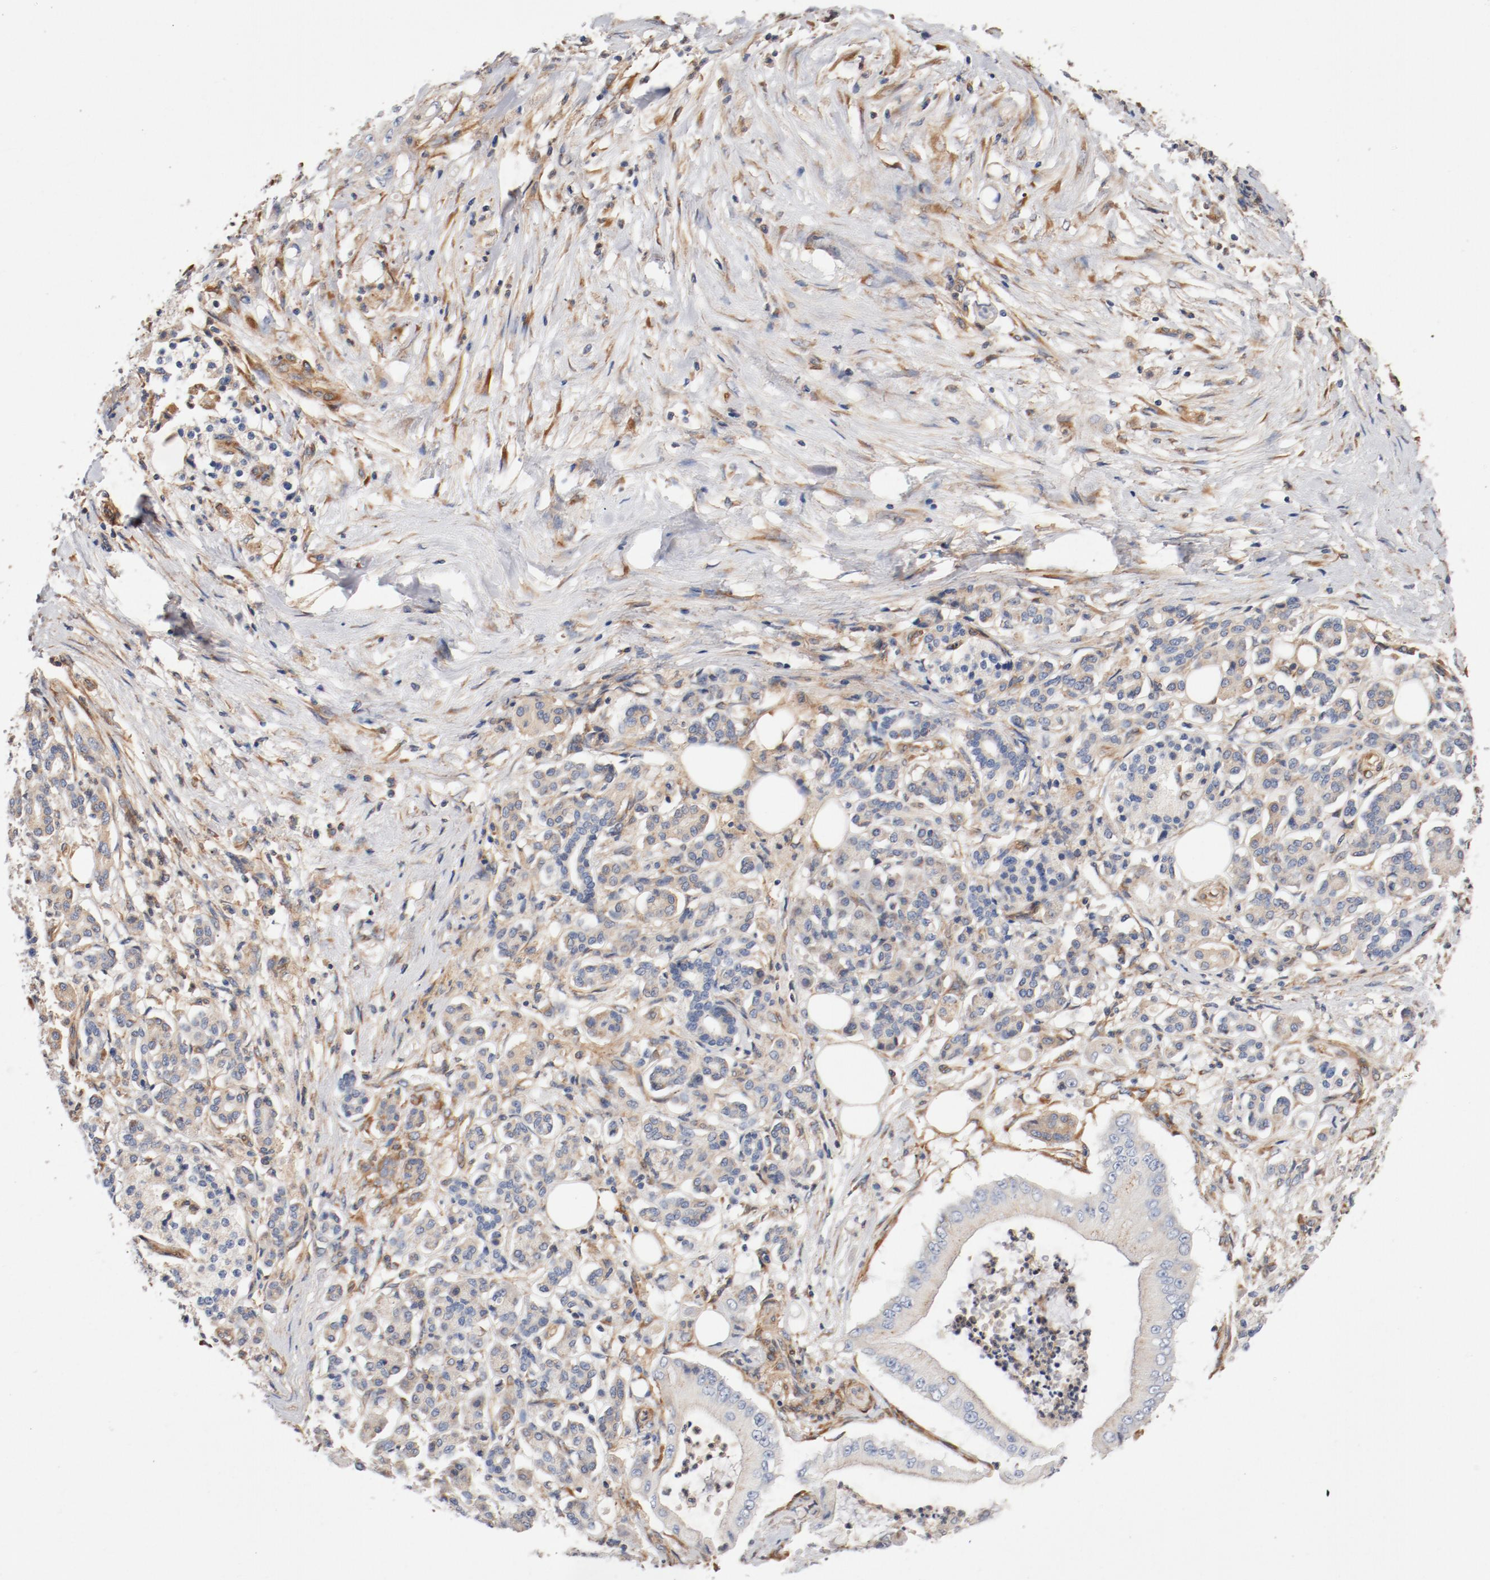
{"staining": {"intensity": "weak", "quantity": "<25%", "location": "cytoplasmic/membranous"}, "tissue": "pancreatic cancer", "cell_type": "Tumor cells", "image_type": "cancer", "snomed": [{"axis": "morphology", "description": "Adenocarcinoma, NOS"}, {"axis": "topography", "description": "Pancreas"}], "caption": "This is an IHC micrograph of human pancreatic adenocarcinoma. There is no expression in tumor cells.", "gene": "ILK", "patient": {"sex": "male", "age": 62}}